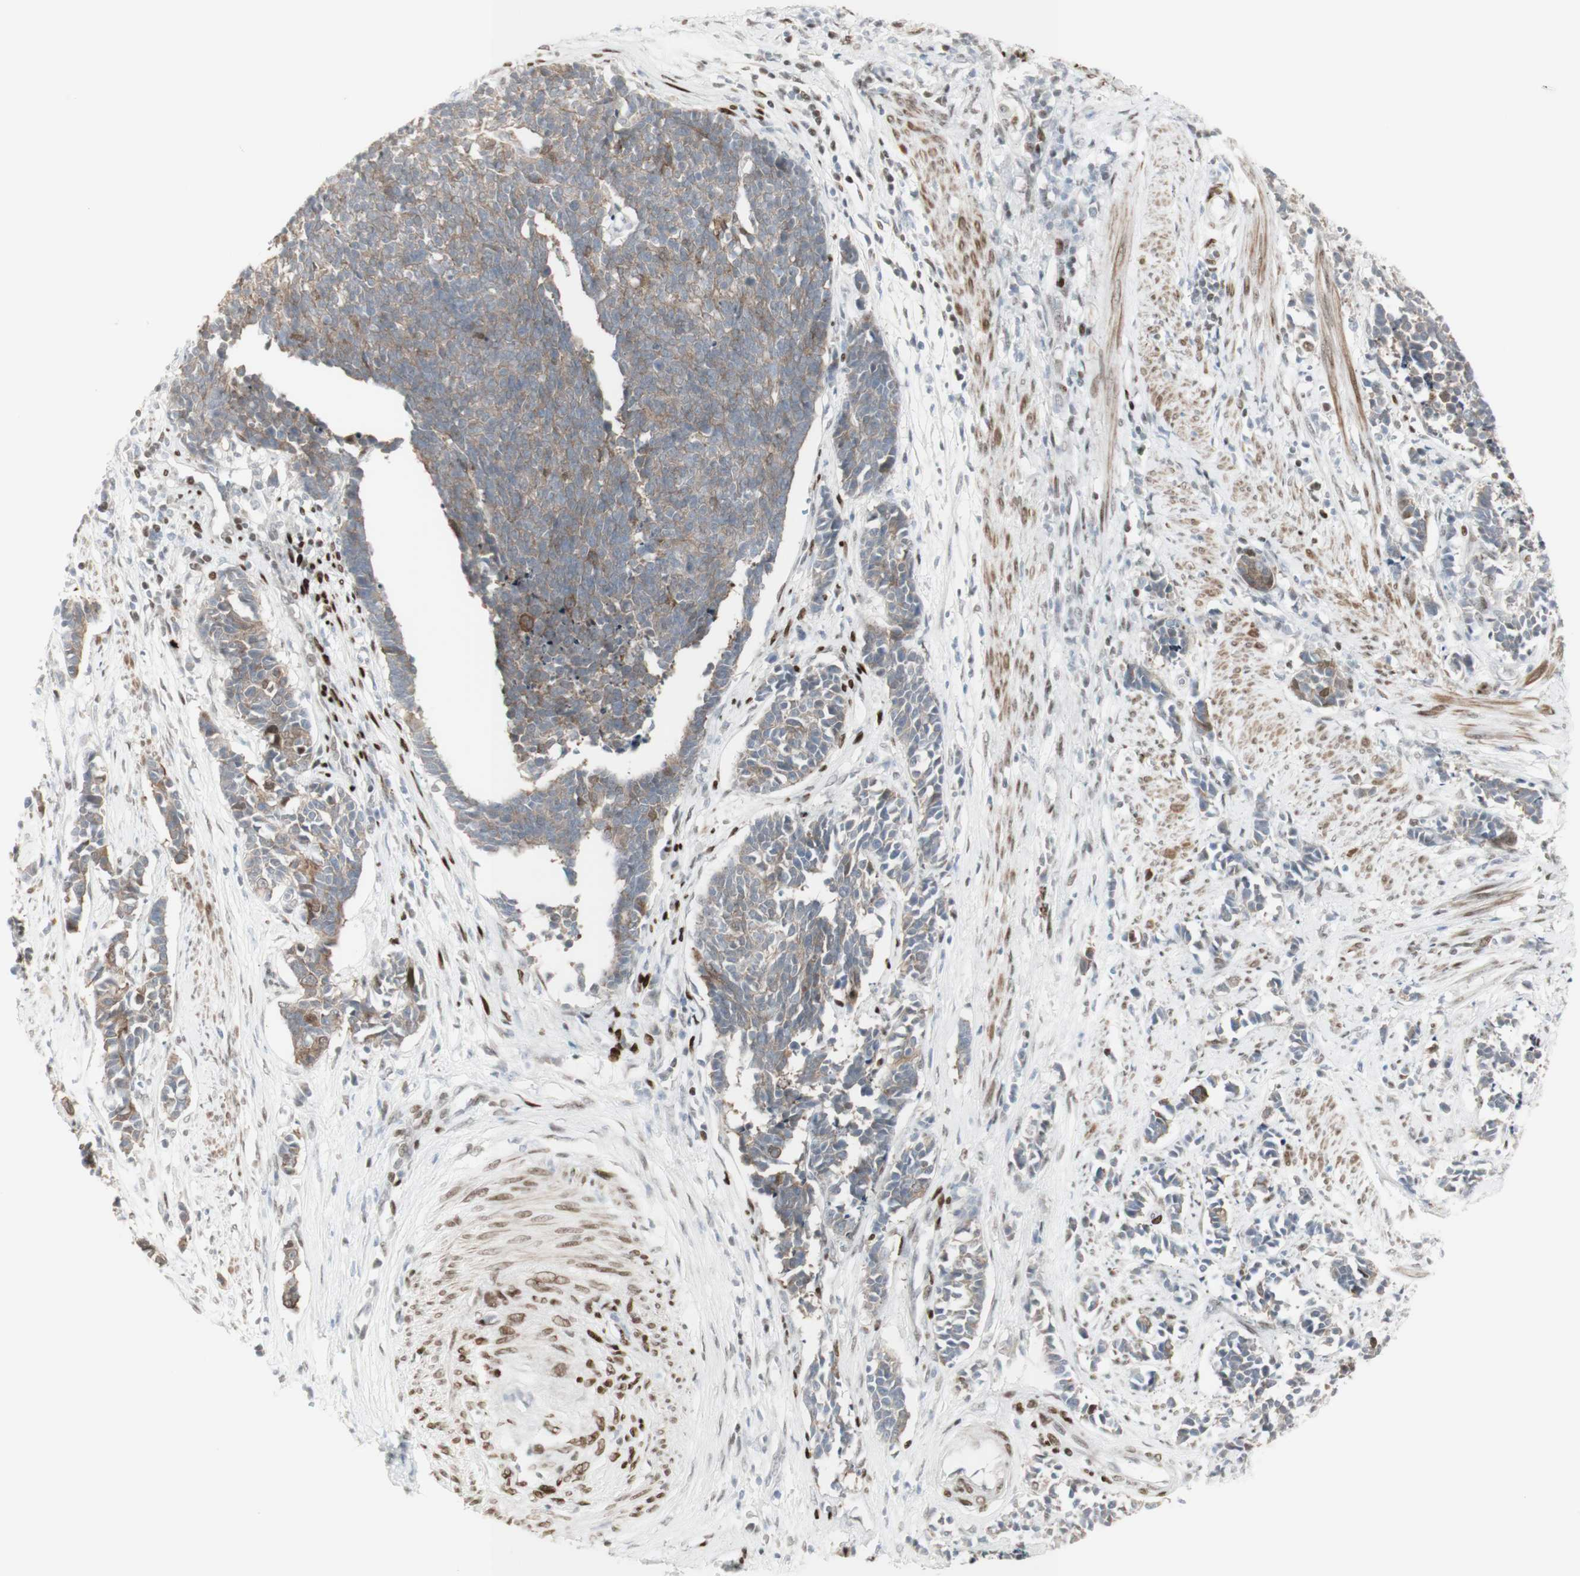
{"staining": {"intensity": "moderate", "quantity": "25%-75%", "location": "cytoplasmic/membranous"}, "tissue": "cervical cancer", "cell_type": "Tumor cells", "image_type": "cancer", "snomed": [{"axis": "morphology", "description": "Normal tissue, NOS"}, {"axis": "morphology", "description": "Squamous cell carcinoma, NOS"}, {"axis": "topography", "description": "Cervix"}], "caption": "Immunohistochemistry photomicrograph of neoplastic tissue: cervical squamous cell carcinoma stained using immunohistochemistry (IHC) exhibits medium levels of moderate protein expression localized specifically in the cytoplasmic/membranous of tumor cells, appearing as a cytoplasmic/membranous brown color.", "gene": "C1orf116", "patient": {"sex": "female", "age": 35}}